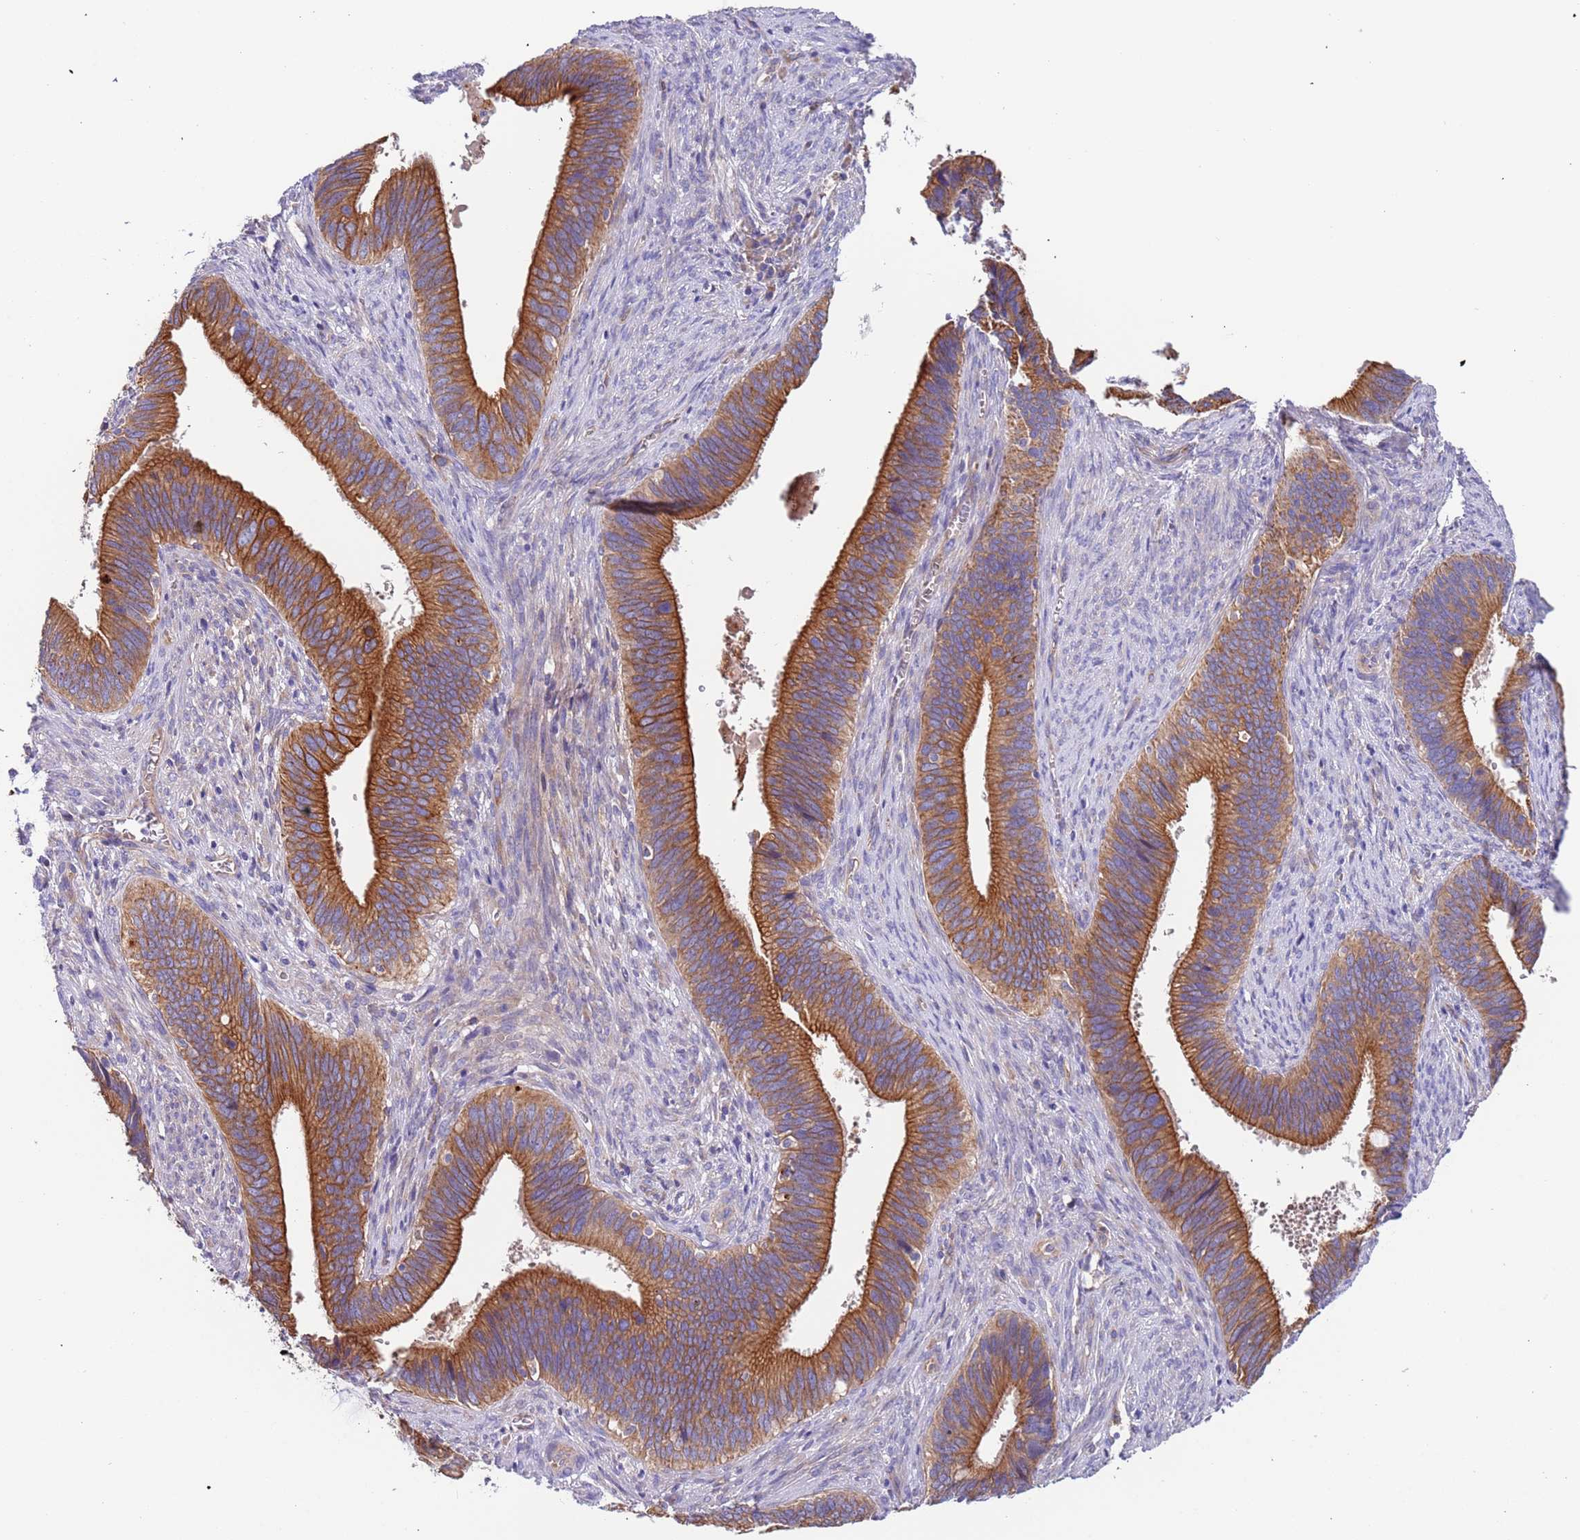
{"staining": {"intensity": "moderate", "quantity": ">75%", "location": "cytoplasmic/membranous"}, "tissue": "cervical cancer", "cell_type": "Tumor cells", "image_type": "cancer", "snomed": [{"axis": "morphology", "description": "Adenocarcinoma, NOS"}, {"axis": "topography", "description": "Cervix"}], "caption": "Immunohistochemistry (IHC) staining of cervical cancer, which displays medium levels of moderate cytoplasmic/membranous positivity in about >75% of tumor cells indicating moderate cytoplasmic/membranous protein expression. The staining was performed using DAB (3,3'-diaminobenzidine) (brown) for protein detection and nuclei were counterstained in hematoxylin (blue).", "gene": "LAMB4", "patient": {"sex": "female", "age": 42}}